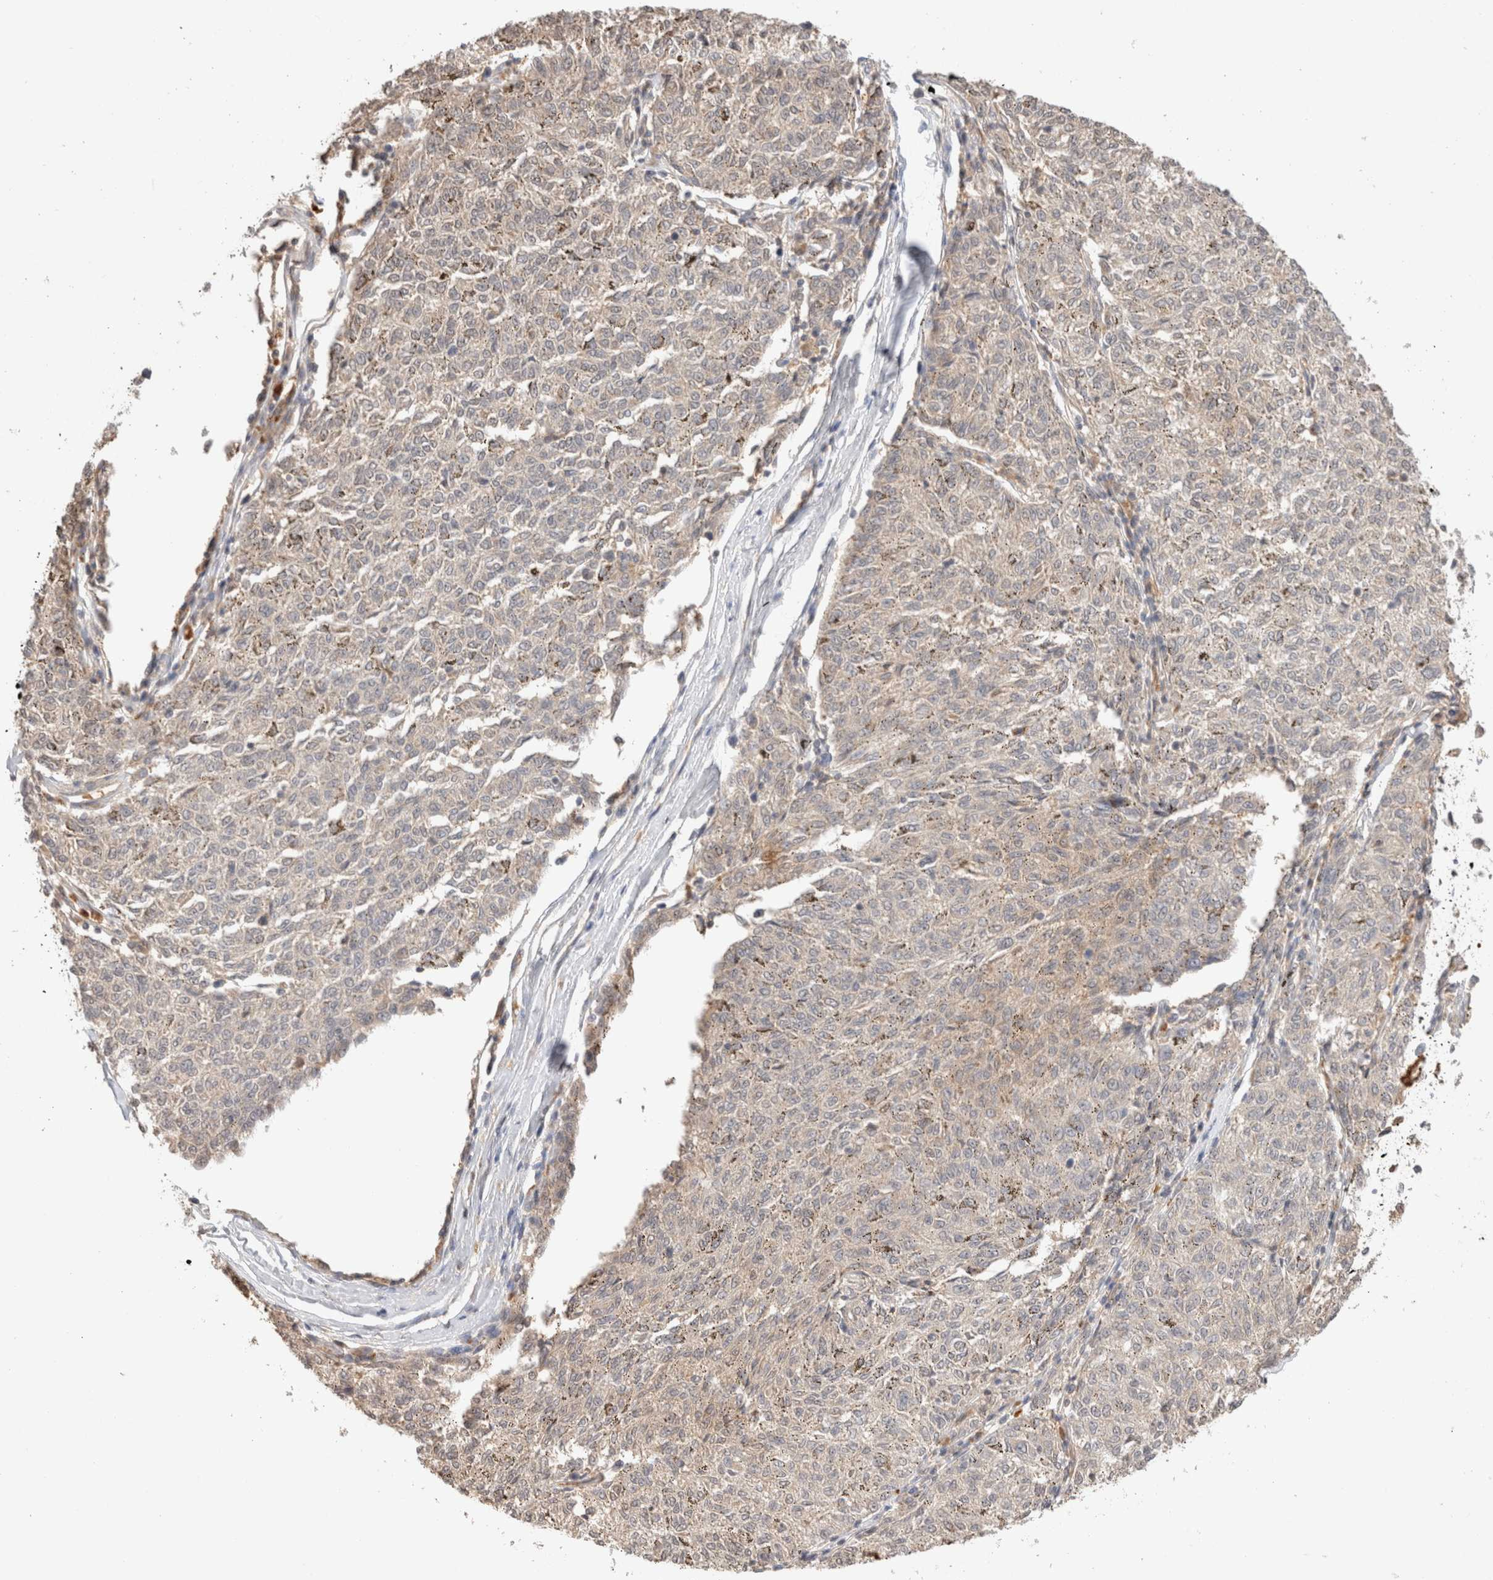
{"staining": {"intensity": "negative", "quantity": "none", "location": "none"}, "tissue": "melanoma", "cell_type": "Tumor cells", "image_type": "cancer", "snomed": [{"axis": "morphology", "description": "Malignant melanoma, NOS"}, {"axis": "topography", "description": "Skin"}], "caption": "DAB immunohistochemical staining of human melanoma demonstrates no significant positivity in tumor cells. (DAB immunohistochemistry (IHC) visualized using brightfield microscopy, high magnification).", "gene": "CA13", "patient": {"sex": "female", "age": 72}}